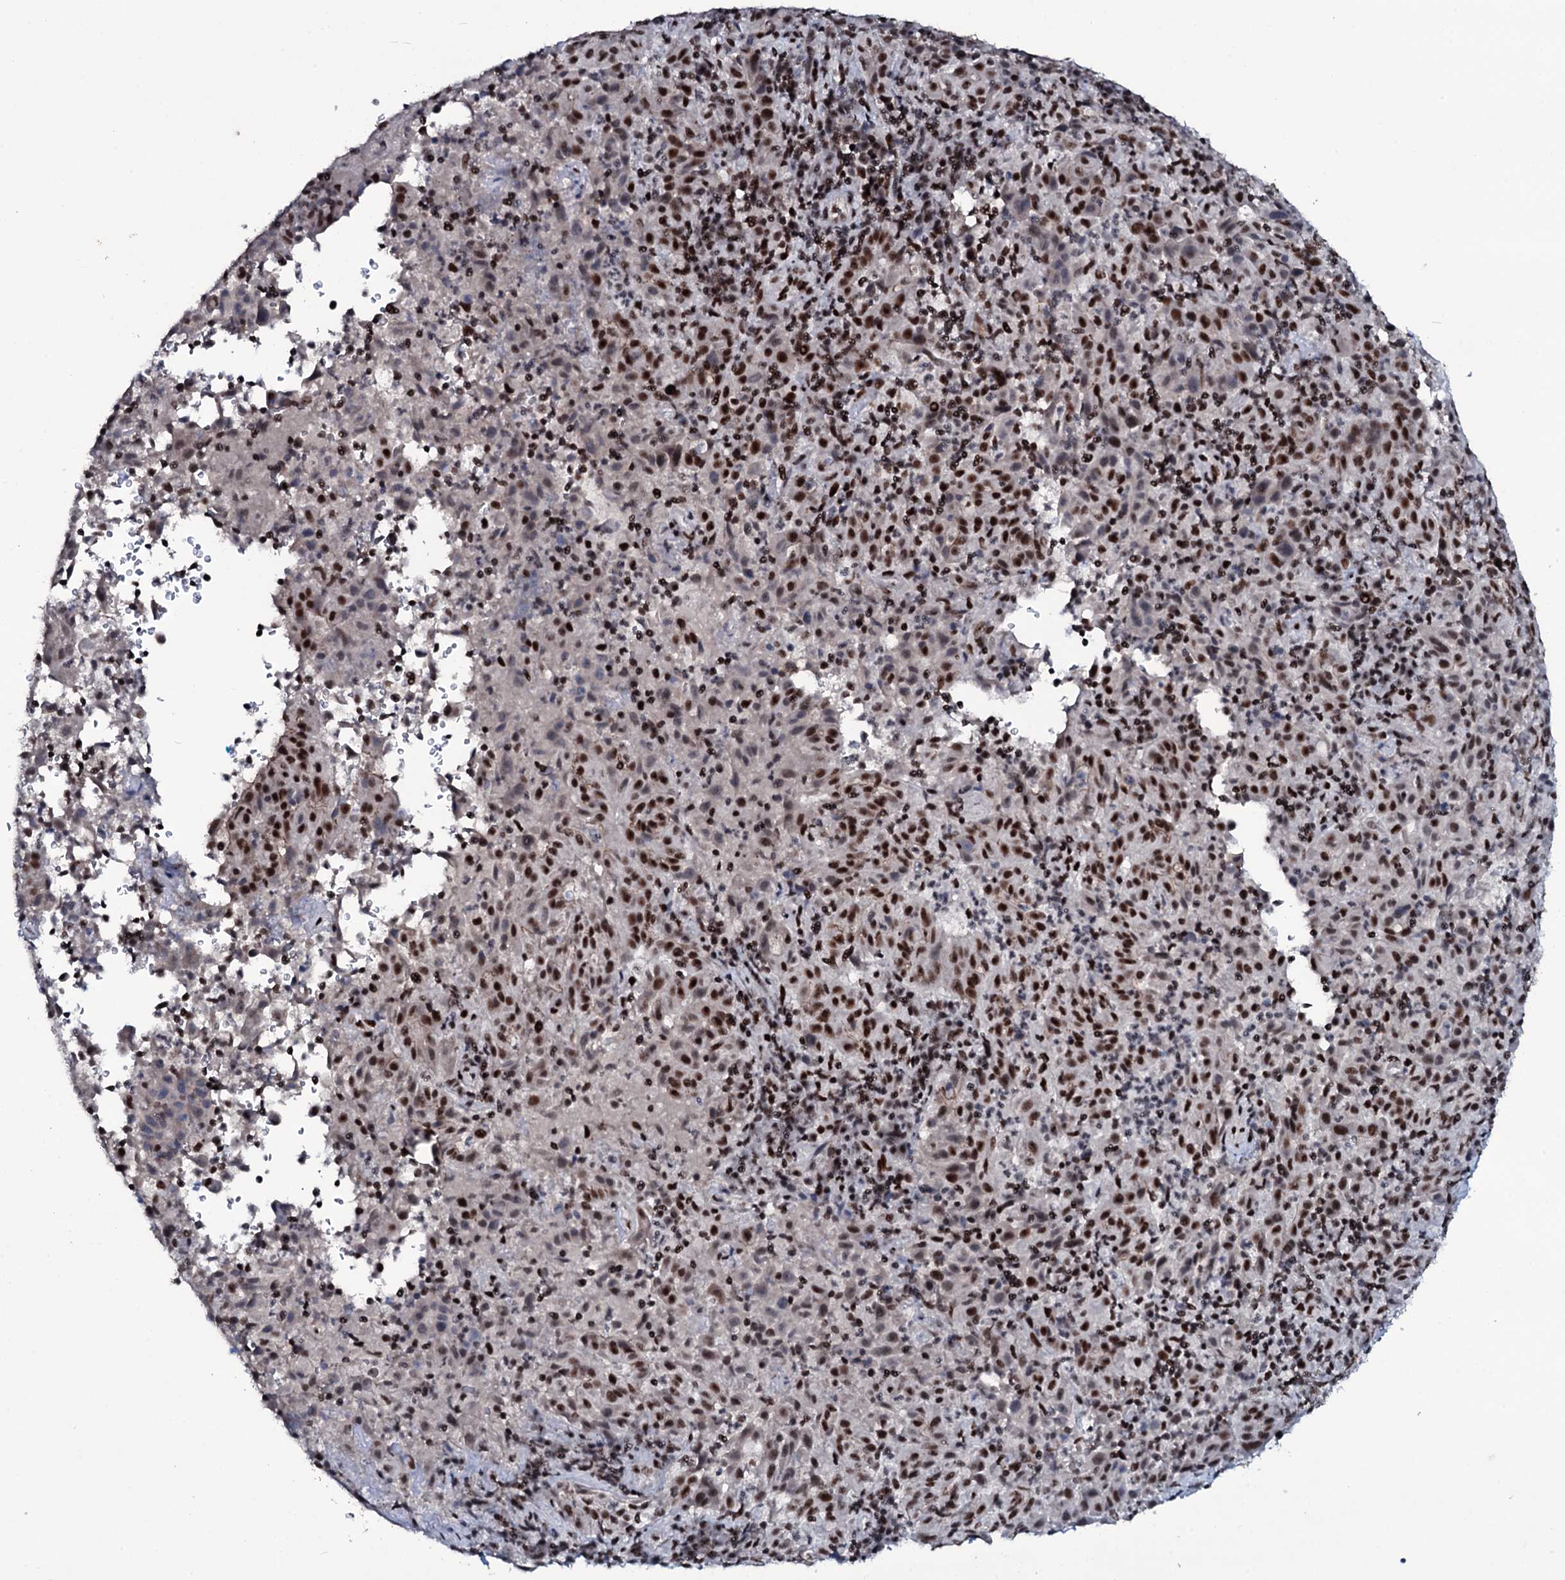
{"staining": {"intensity": "moderate", "quantity": ">75%", "location": "nuclear"}, "tissue": "pancreatic cancer", "cell_type": "Tumor cells", "image_type": "cancer", "snomed": [{"axis": "morphology", "description": "Adenocarcinoma, NOS"}, {"axis": "topography", "description": "Pancreas"}], "caption": "Immunohistochemistry (IHC) histopathology image of pancreatic cancer stained for a protein (brown), which demonstrates medium levels of moderate nuclear expression in about >75% of tumor cells.", "gene": "ZMIZ2", "patient": {"sex": "male", "age": 63}}